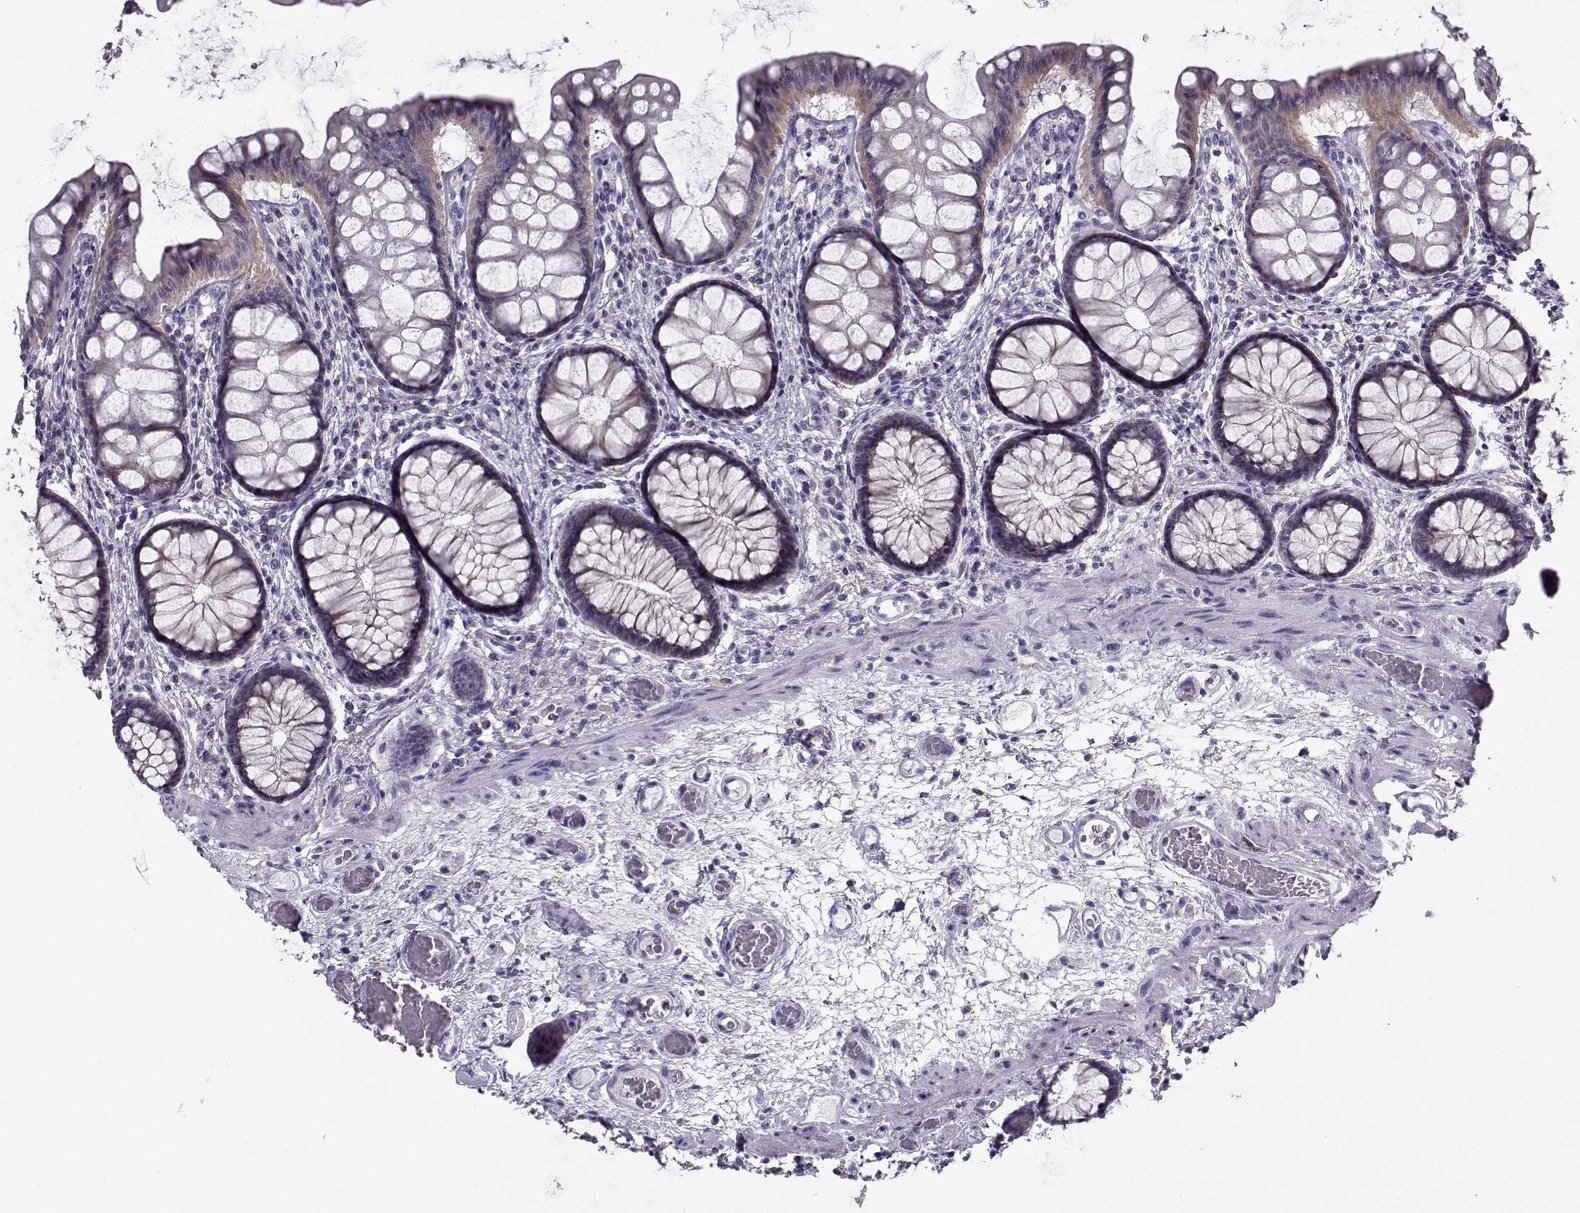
{"staining": {"intensity": "negative", "quantity": "none", "location": "none"}, "tissue": "colon", "cell_type": "Endothelial cells", "image_type": "normal", "snomed": [{"axis": "morphology", "description": "Normal tissue, NOS"}, {"axis": "topography", "description": "Colon"}], "caption": "Immunohistochemistry histopathology image of unremarkable colon: colon stained with DAB displays no significant protein positivity in endothelial cells.", "gene": "PP2D1", "patient": {"sex": "female", "age": 65}}